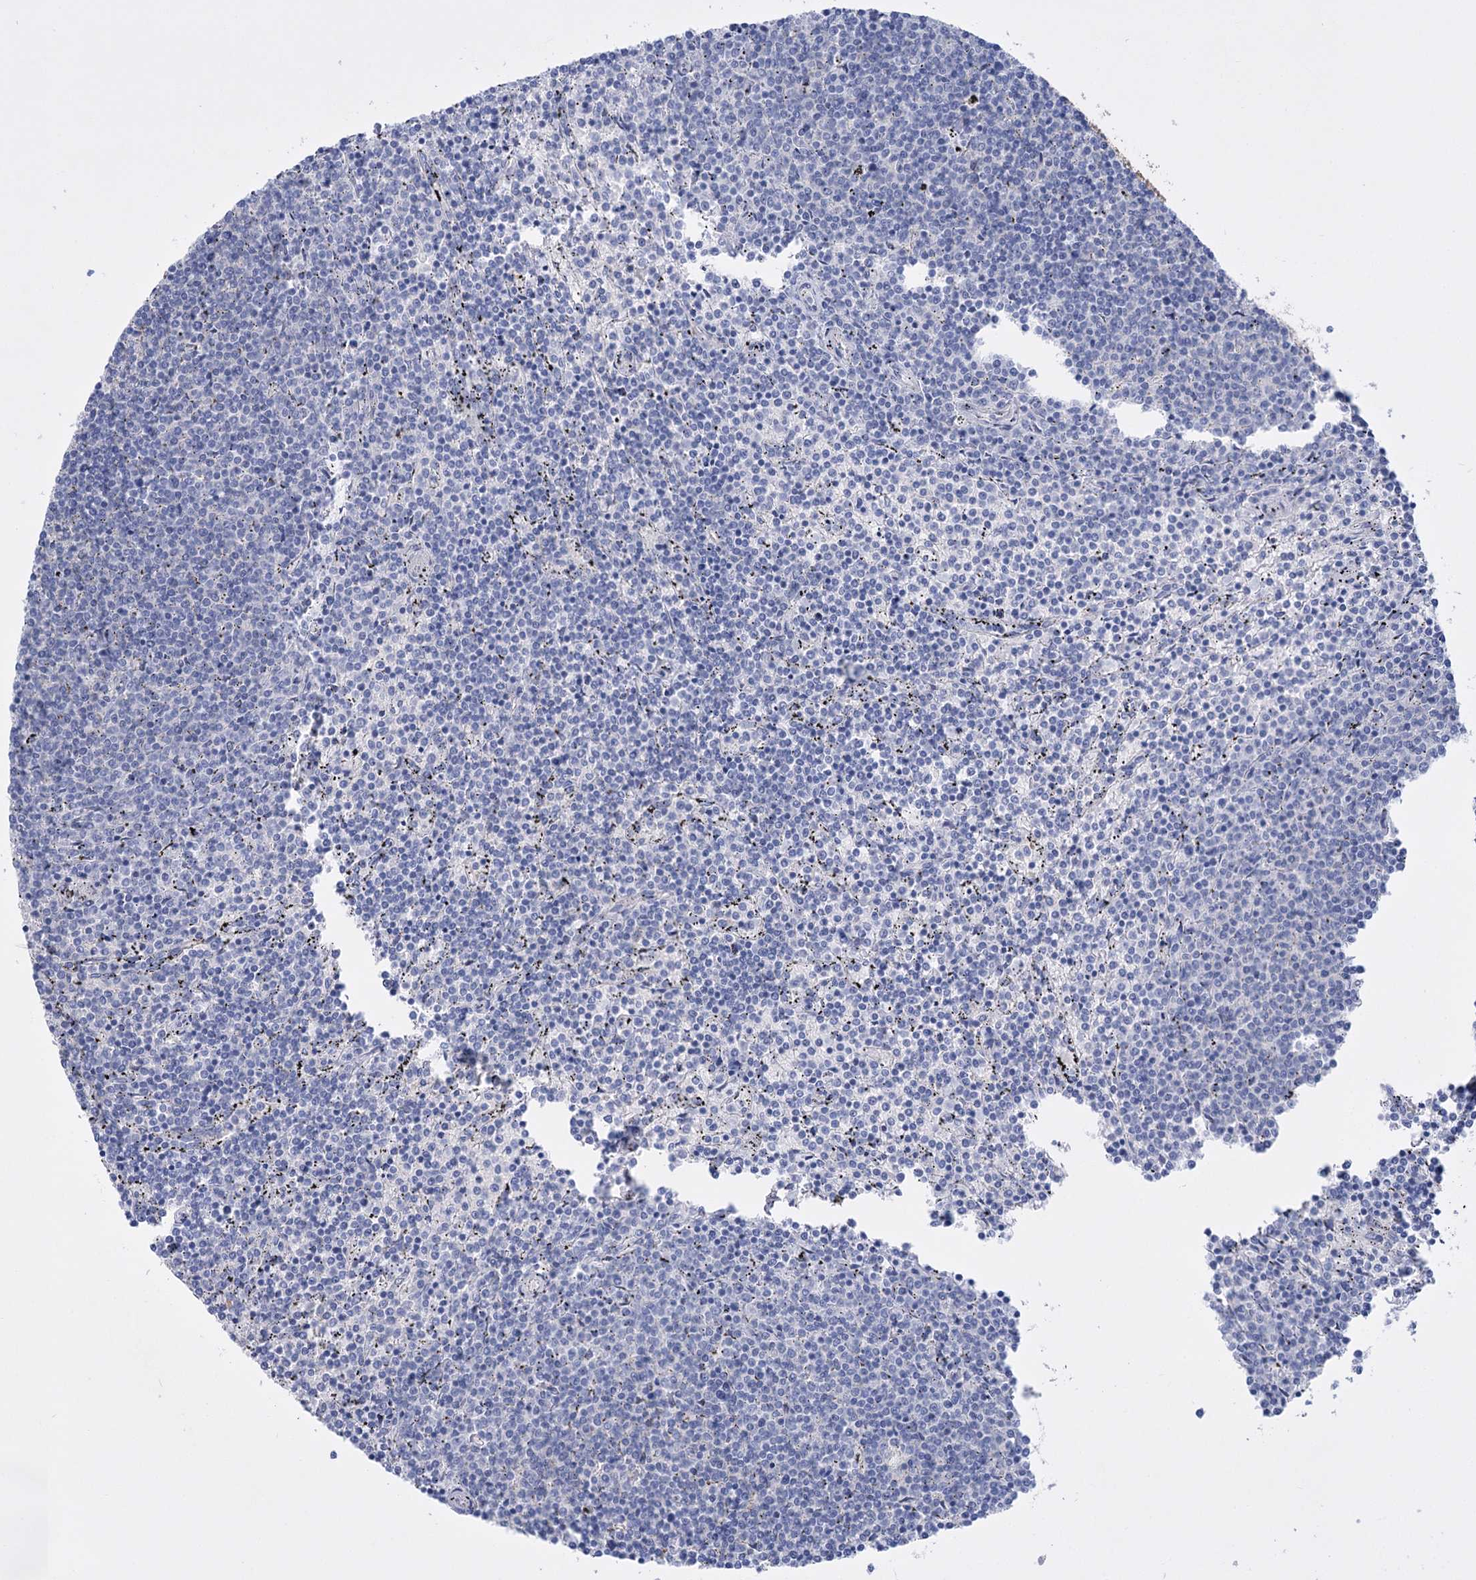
{"staining": {"intensity": "negative", "quantity": "none", "location": "none"}, "tissue": "lymphoma", "cell_type": "Tumor cells", "image_type": "cancer", "snomed": [{"axis": "morphology", "description": "Malignant lymphoma, non-Hodgkin's type, Low grade"}, {"axis": "topography", "description": "Spleen"}], "caption": "Immunohistochemistry (IHC) histopathology image of malignant lymphoma, non-Hodgkin's type (low-grade) stained for a protein (brown), which exhibits no positivity in tumor cells.", "gene": "LRRC34", "patient": {"sex": "female", "age": 50}}